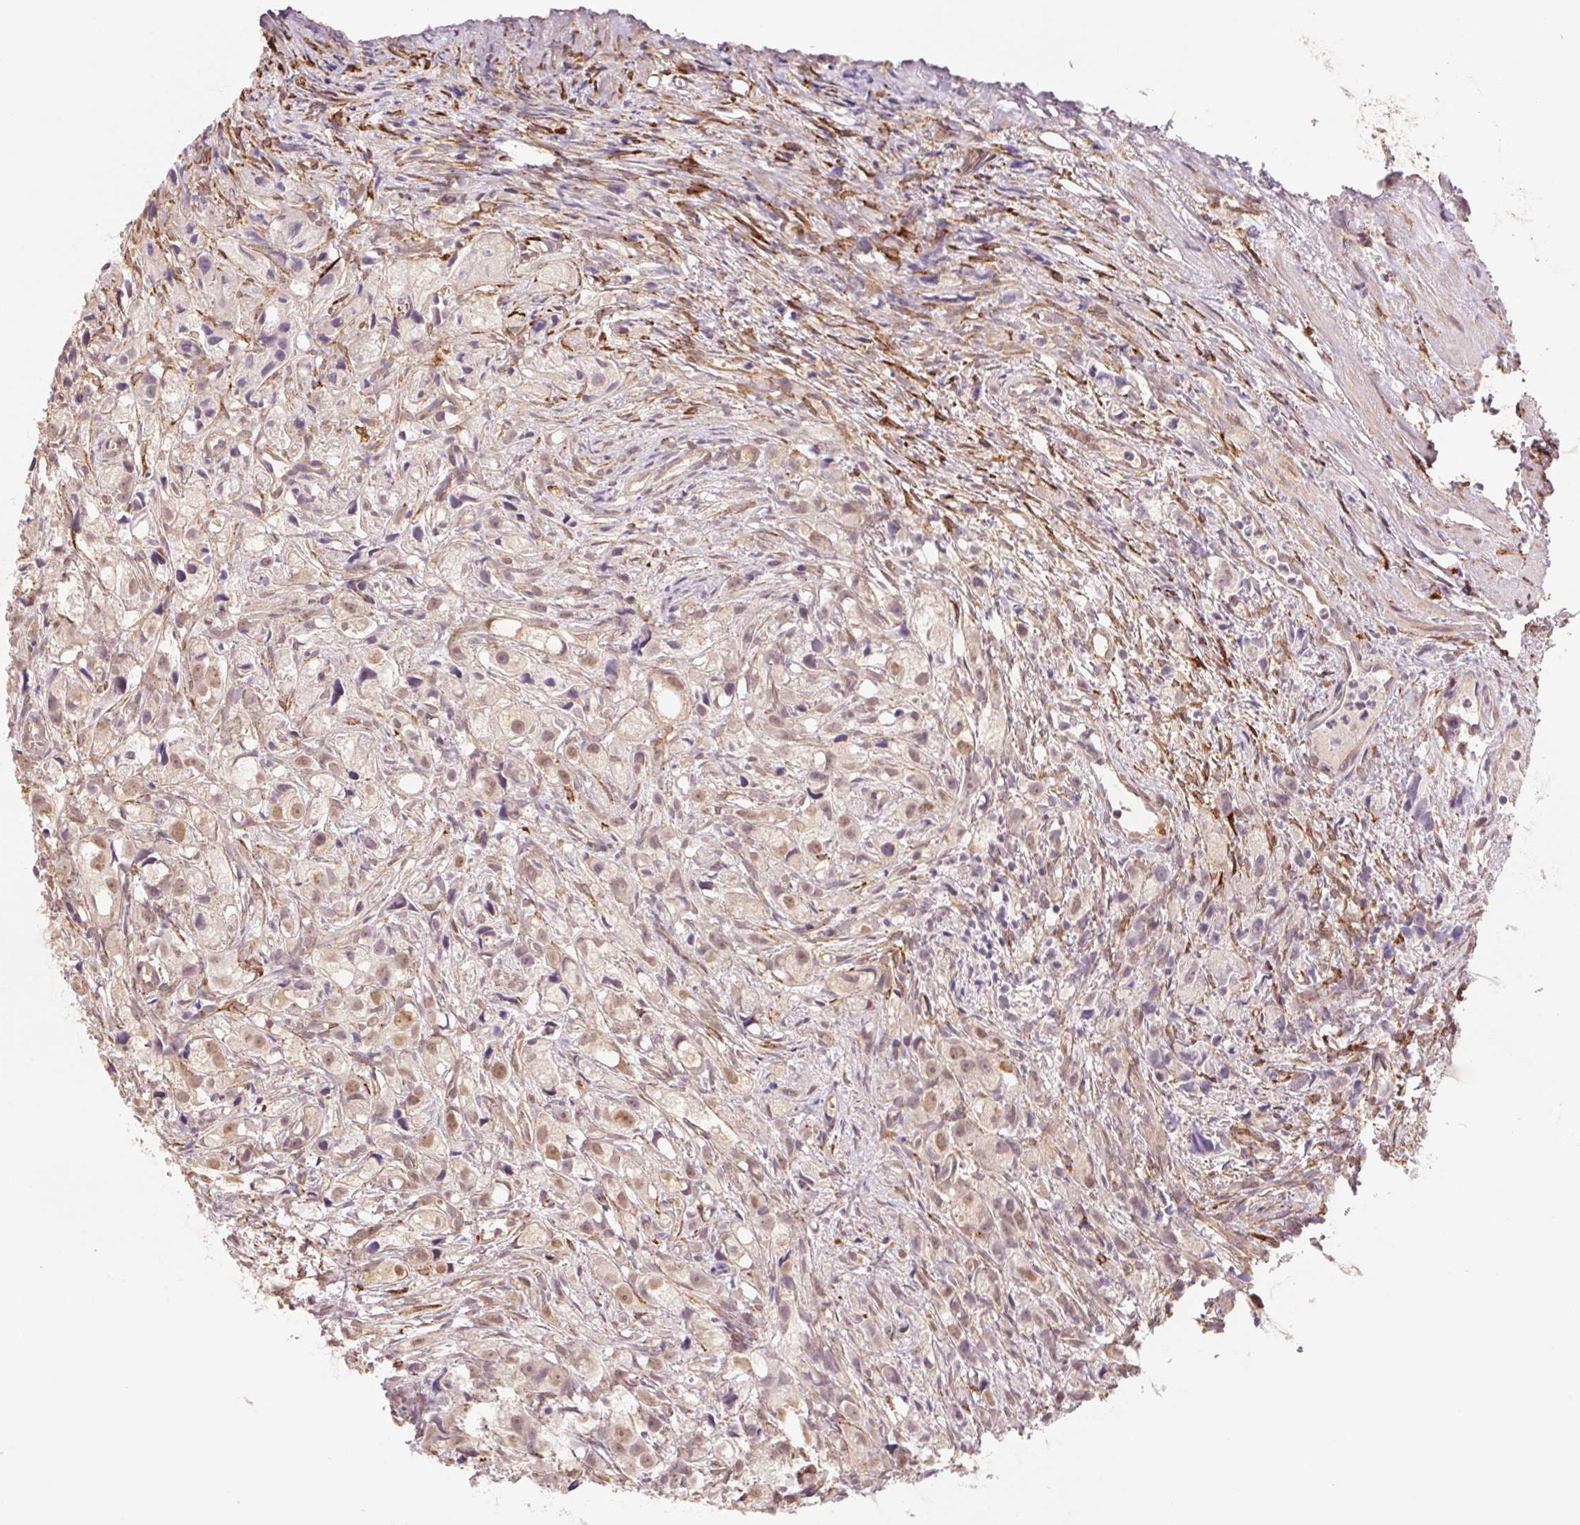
{"staining": {"intensity": "weak", "quantity": "25%-75%", "location": "nuclear"}, "tissue": "prostate cancer", "cell_type": "Tumor cells", "image_type": "cancer", "snomed": [{"axis": "morphology", "description": "Adenocarcinoma, High grade"}, {"axis": "topography", "description": "Prostate"}], "caption": "Immunohistochemistry (IHC) image of neoplastic tissue: human prostate cancer (high-grade adenocarcinoma) stained using immunohistochemistry displays low levels of weak protein expression localized specifically in the nuclear of tumor cells, appearing as a nuclear brown color.", "gene": "FKBP10", "patient": {"sex": "male", "age": 75}}